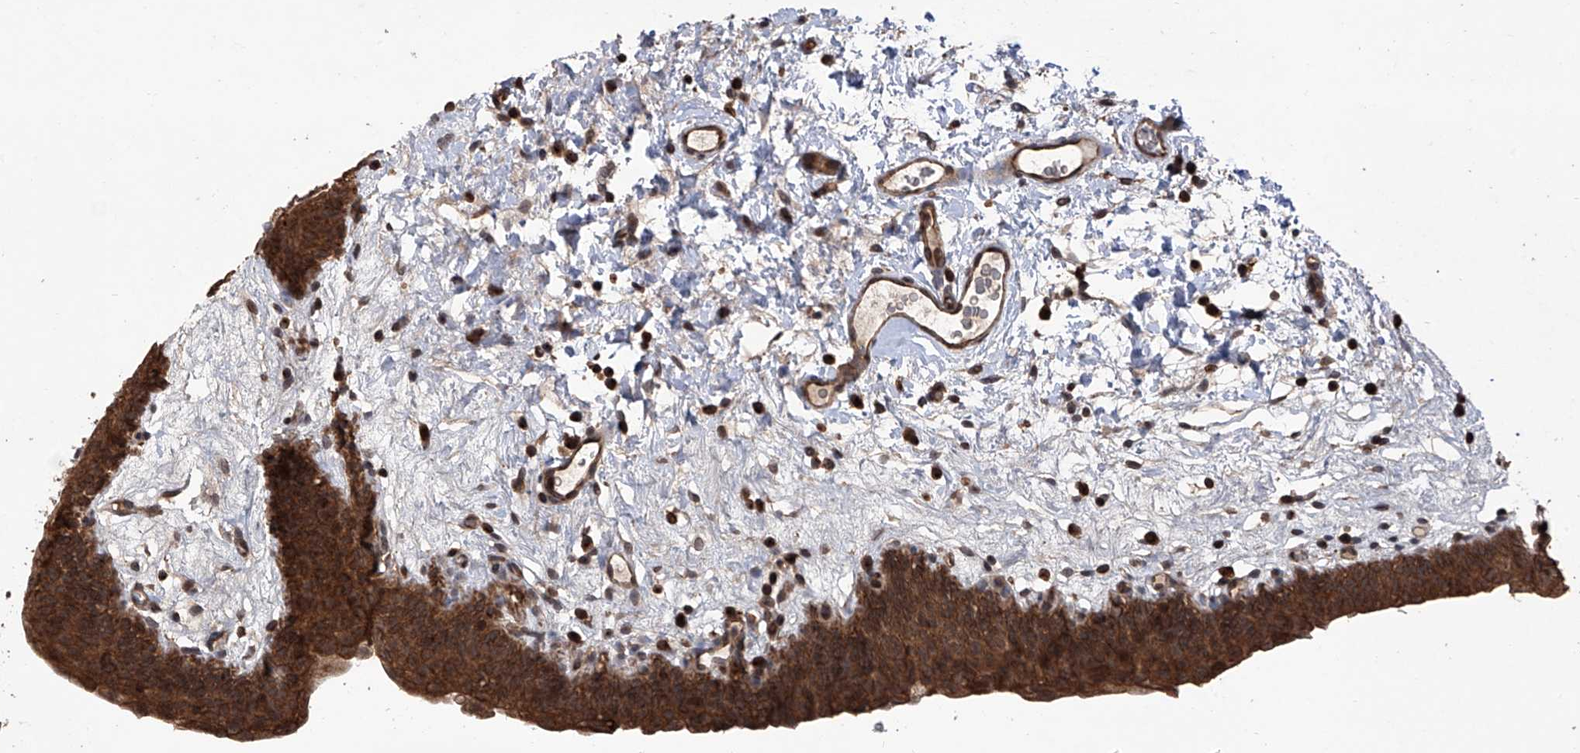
{"staining": {"intensity": "strong", "quantity": ">75%", "location": "cytoplasmic/membranous"}, "tissue": "urinary bladder", "cell_type": "Urothelial cells", "image_type": "normal", "snomed": [{"axis": "morphology", "description": "Normal tissue, NOS"}, {"axis": "topography", "description": "Urinary bladder"}], "caption": "Human urinary bladder stained for a protein (brown) shows strong cytoplasmic/membranous positive staining in approximately >75% of urothelial cells.", "gene": "LYSMD4", "patient": {"sex": "male", "age": 83}}